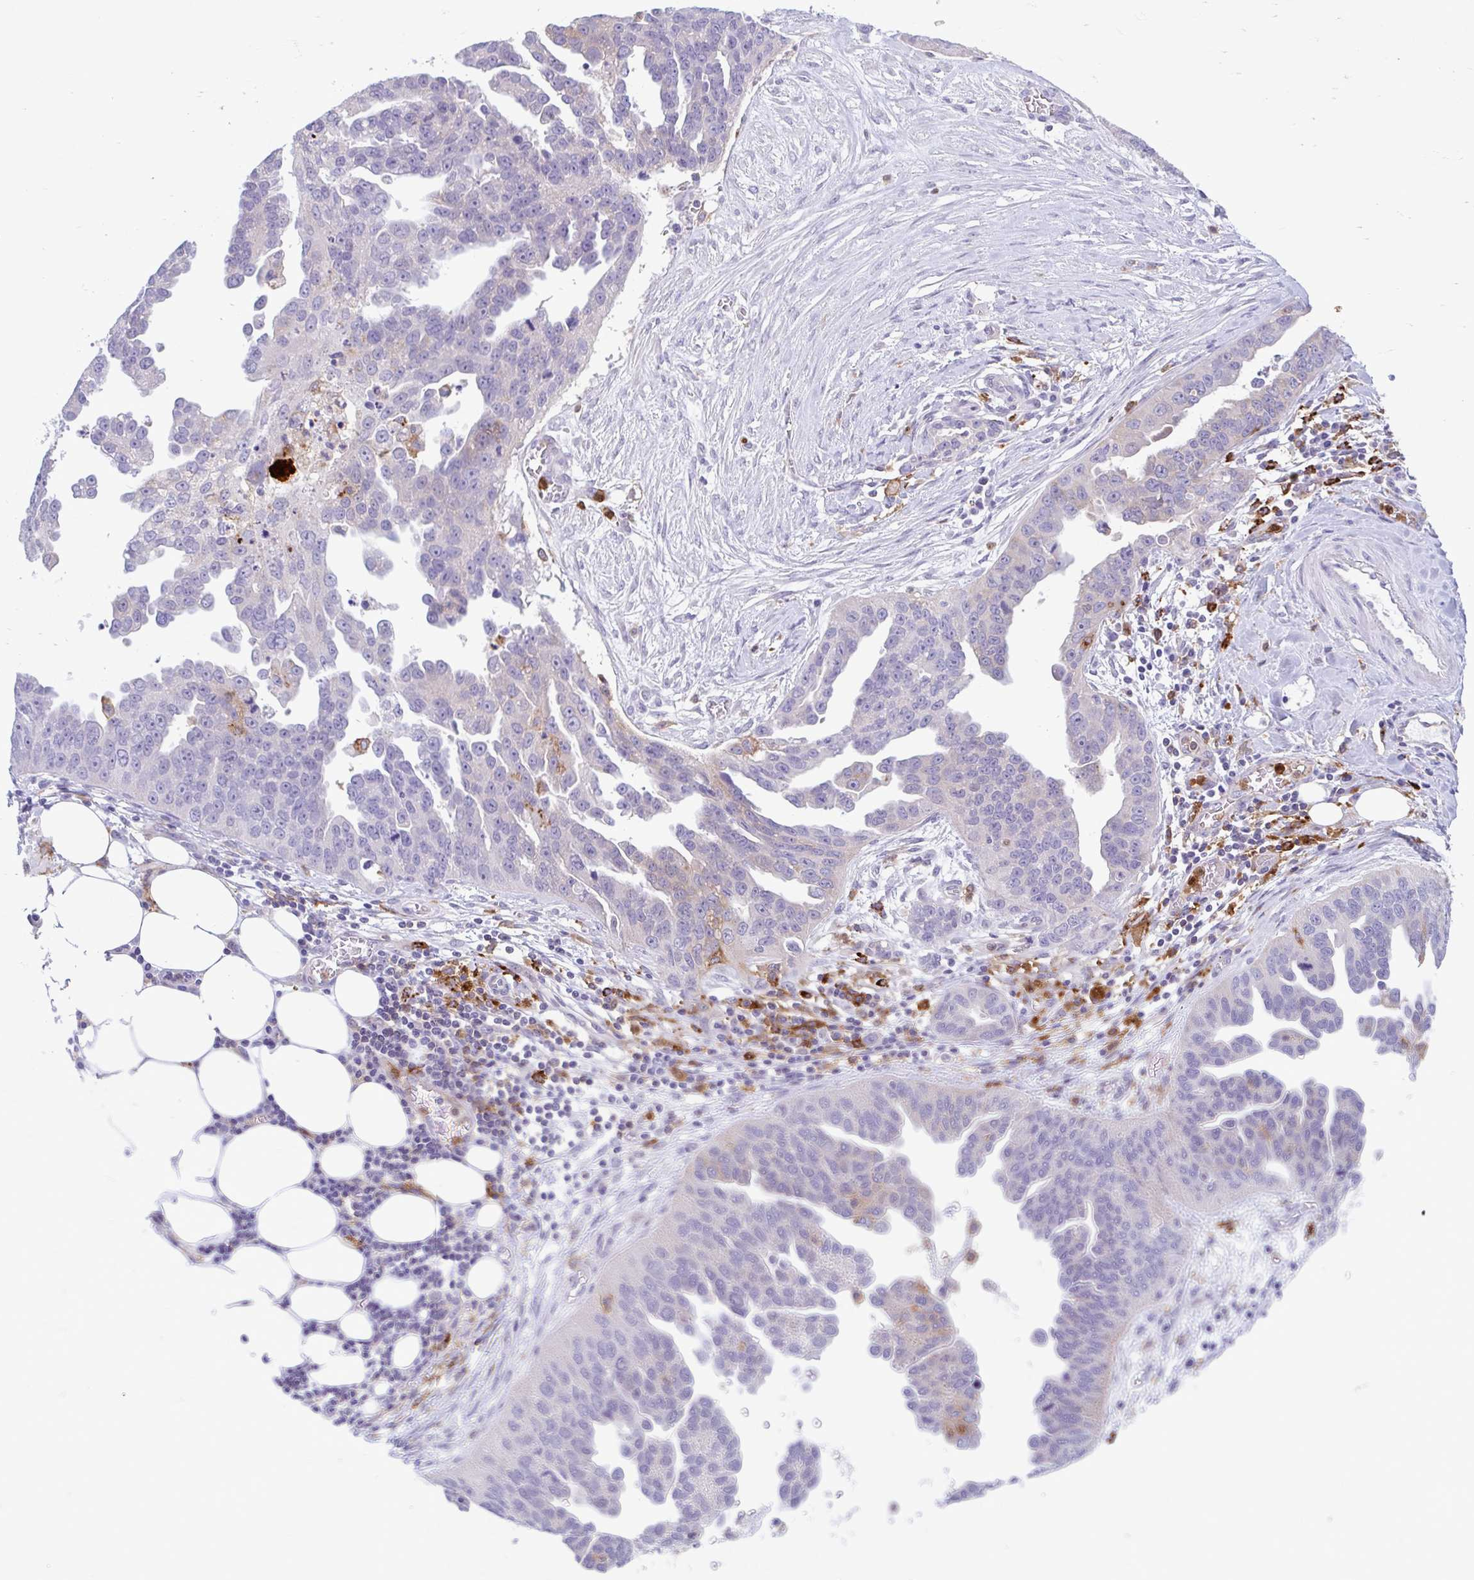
{"staining": {"intensity": "moderate", "quantity": "<25%", "location": "cytoplasmic/membranous"}, "tissue": "ovarian cancer", "cell_type": "Tumor cells", "image_type": "cancer", "snomed": [{"axis": "morphology", "description": "Cystadenocarcinoma, serous, NOS"}, {"axis": "topography", "description": "Ovary"}], "caption": "Immunohistochemical staining of ovarian serous cystadenocarcinoma exhibits low levels of moderate cytoplasmic/membranous protein expression in approximately <25% of tumor cells. The protein is shown in brown color, while the nuclei are stained blue.", "gene": "CEP120", "patient": {"sex": "female", "age": 75}}